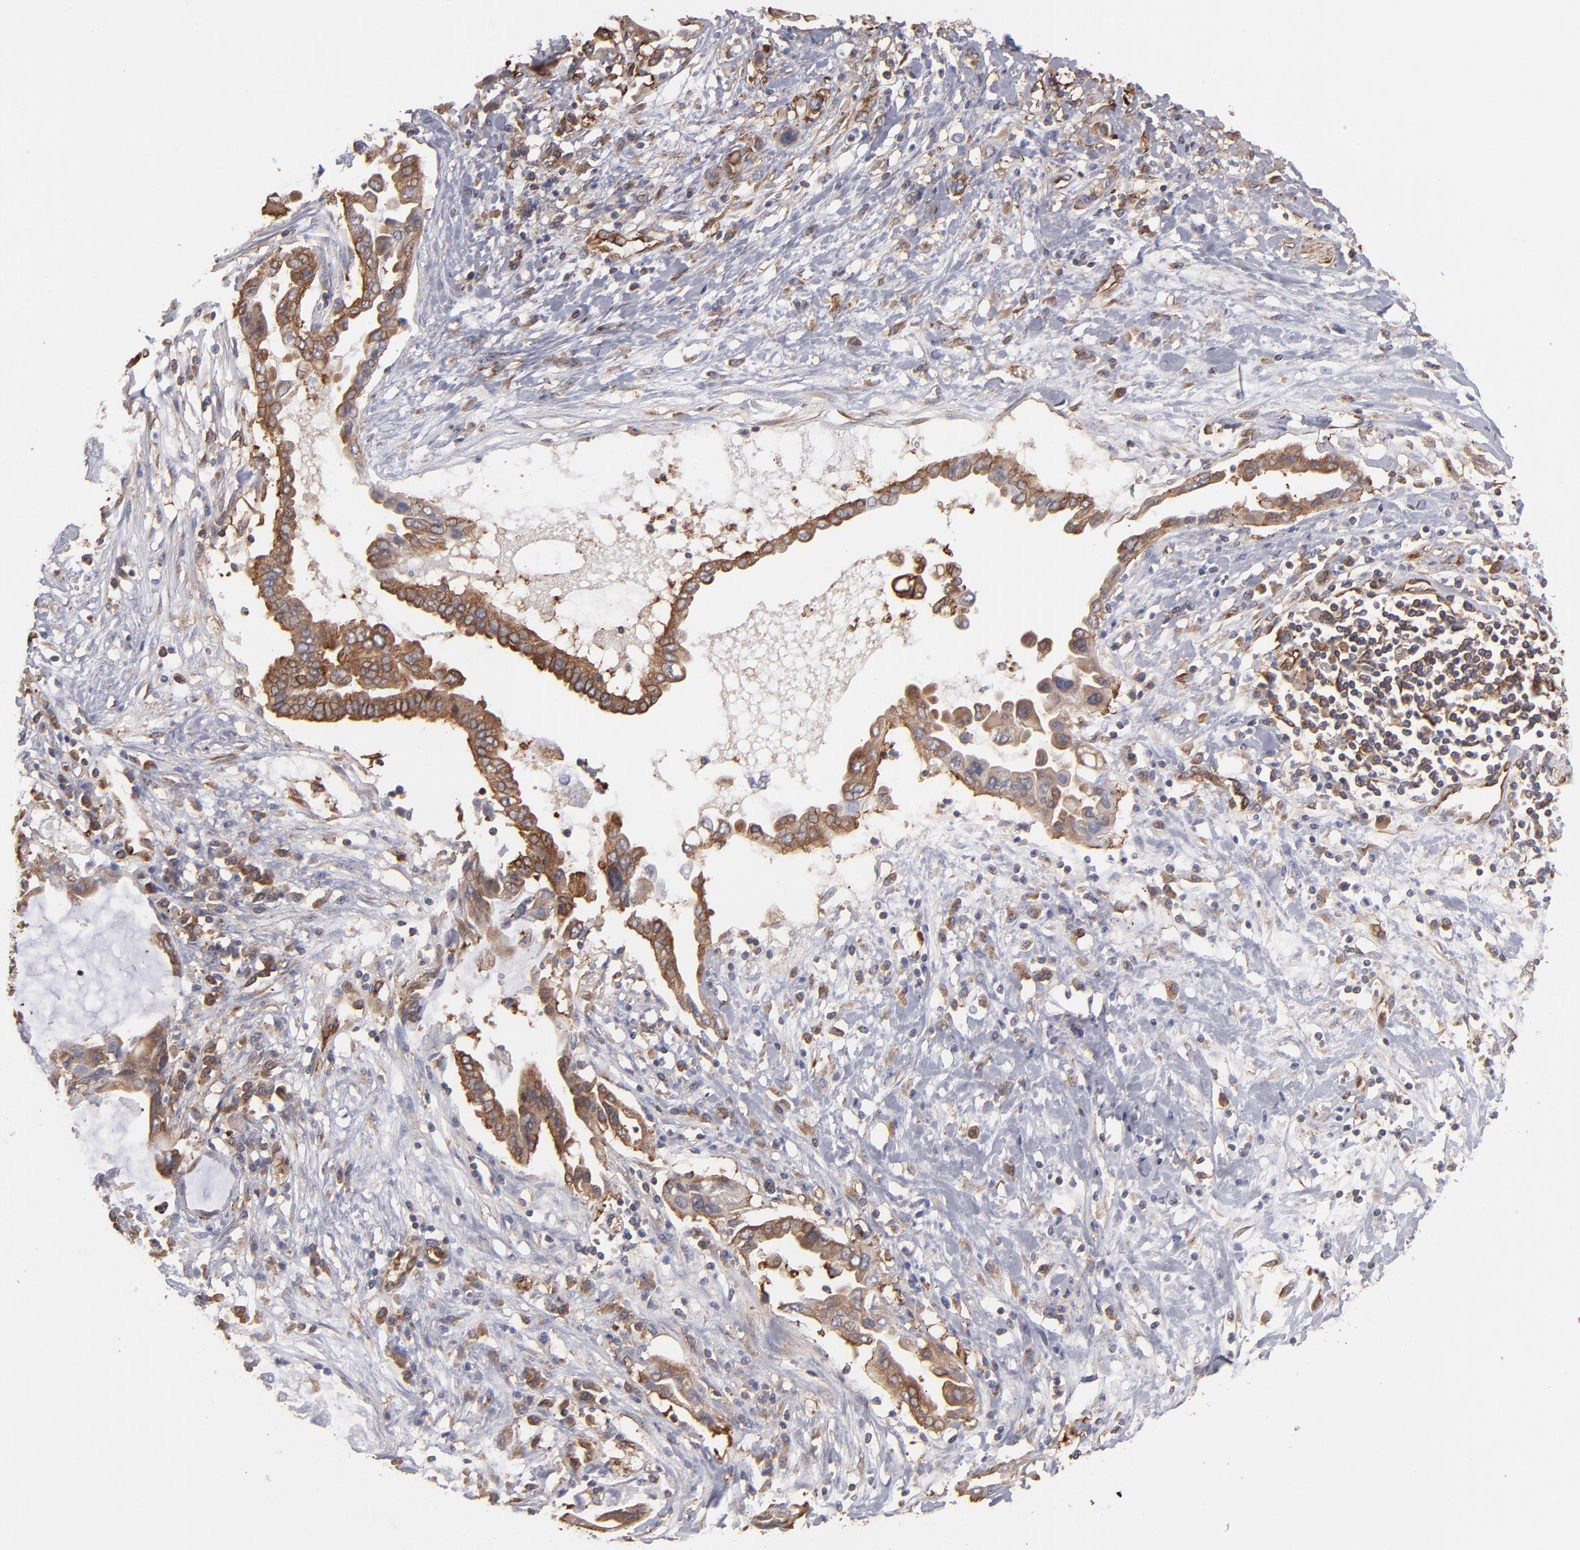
{"staining": {"intensity": "moderate", "quantity": ">75%", "location": "cytoplasmic/membranous"}, "tissue": "pancreatic cancer", "cell_type": "Tumor cells", "image_type": "cancer", "snomed": [{"axis": "morphology", "description": "Adenocarcinoma, NOS"}, {"axis": "topography", "description": "Pancreas"}], "caption": "Tumor cells reveal medium levels of moderate cytoplasmic/membranous staining in approximately >75% of cells in human pancreatic adenocarcinoma.", "gene": "KTN1", "patient": {"sex": "female", "age": 57}}